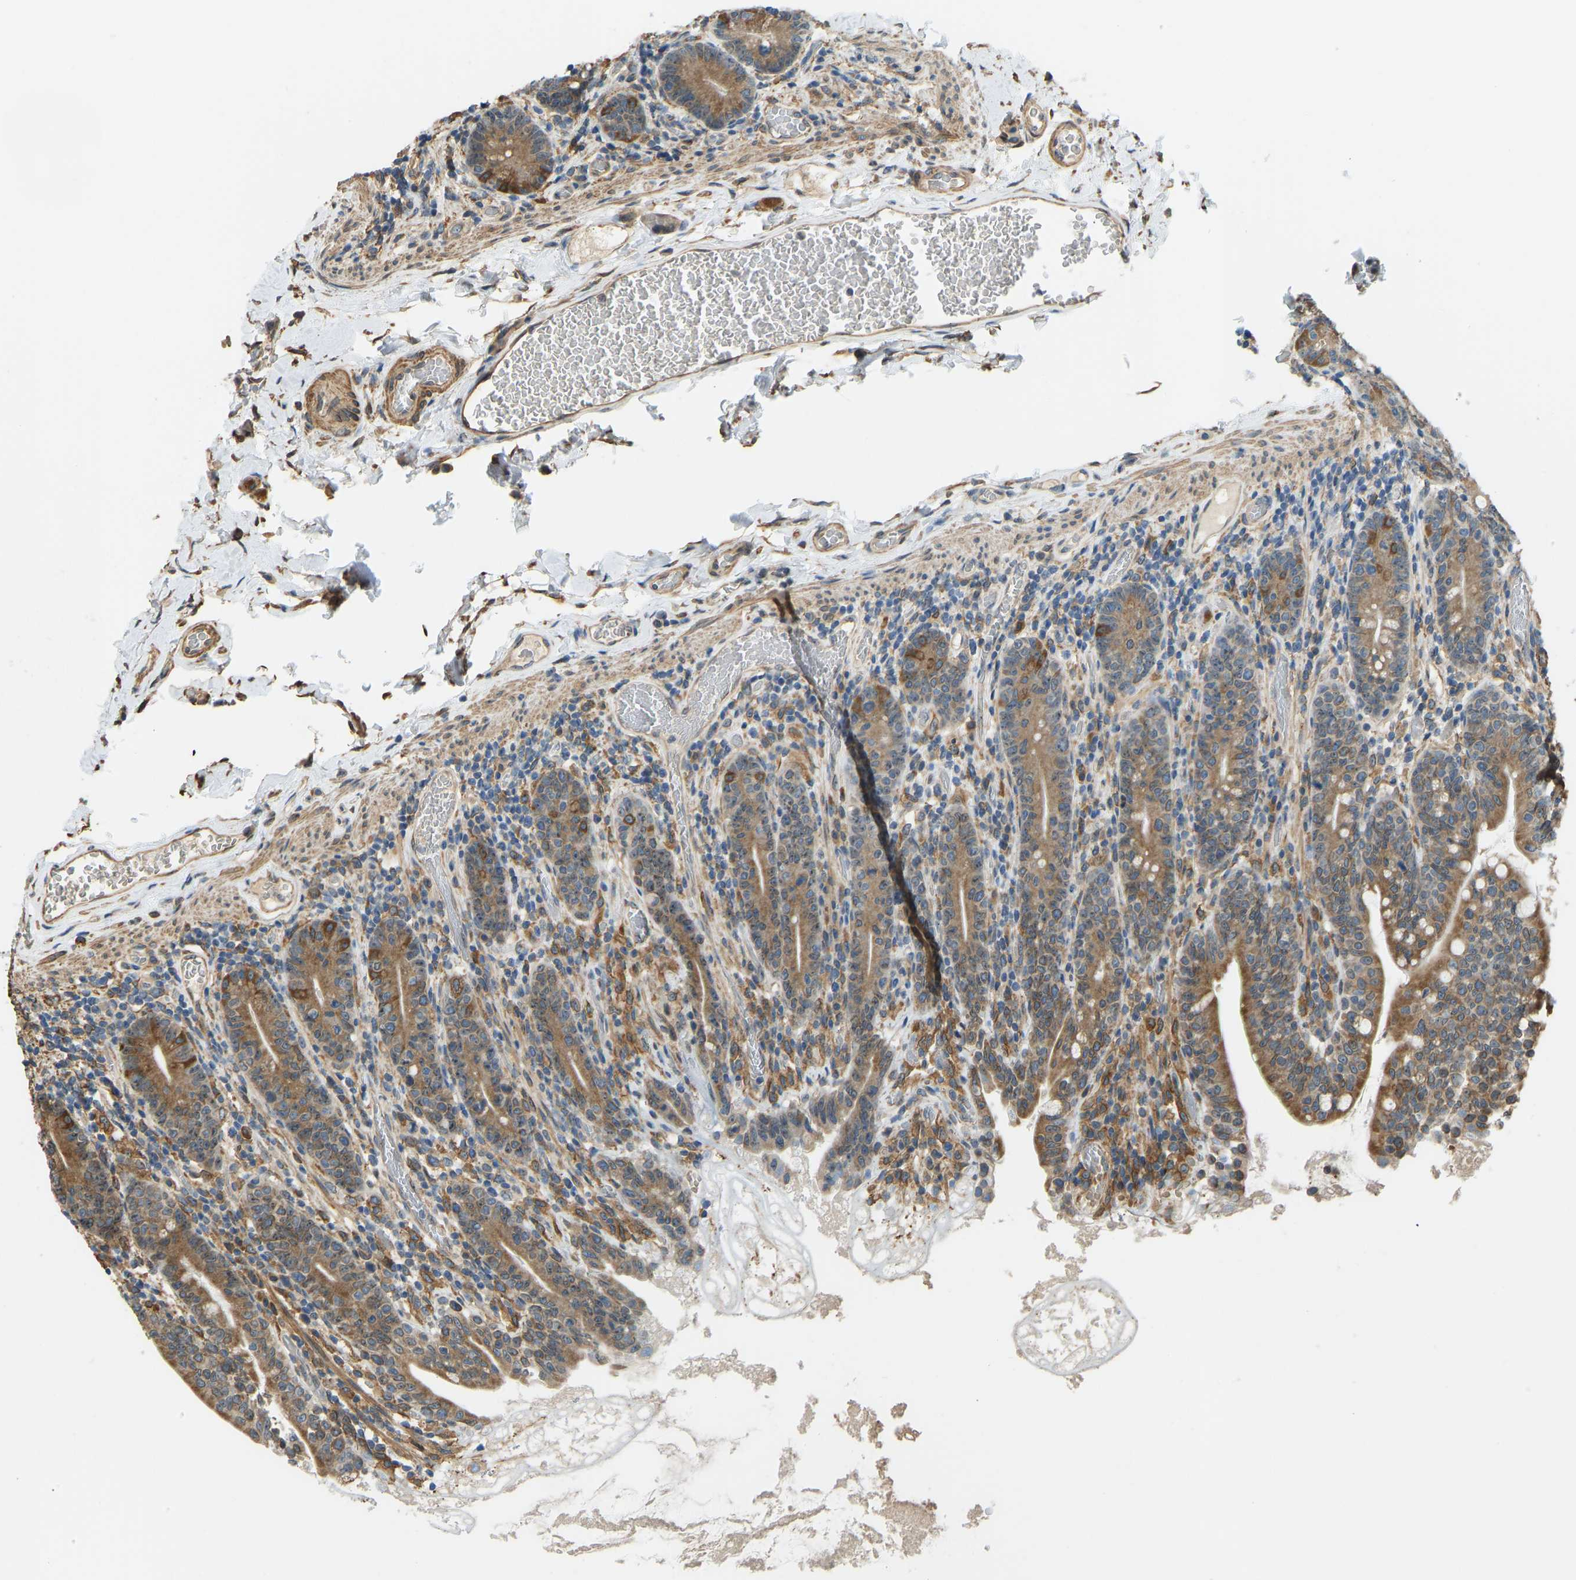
{"staining": {"intensity": "moderate", "quantity": ">75%", "location": "cytoplasmic/membranous"}, "tissue": "small intestine", "cell_type": "Glandular cells", "image_type": "normal", "snomed": [{"axis": "morphology", "description": "Normal tissue, NOS"}, {"axis": "topography", "description": "Small intestine"}], "caption": "A high-resolution photomicrograph shows IHC staining of unremarkable small intestine, which shows moderate cytoplasmic/membranous staining in approximately >75% of glandular cells.", "gene": "OS9", "patient": {"sex": "female", "age": 56}}